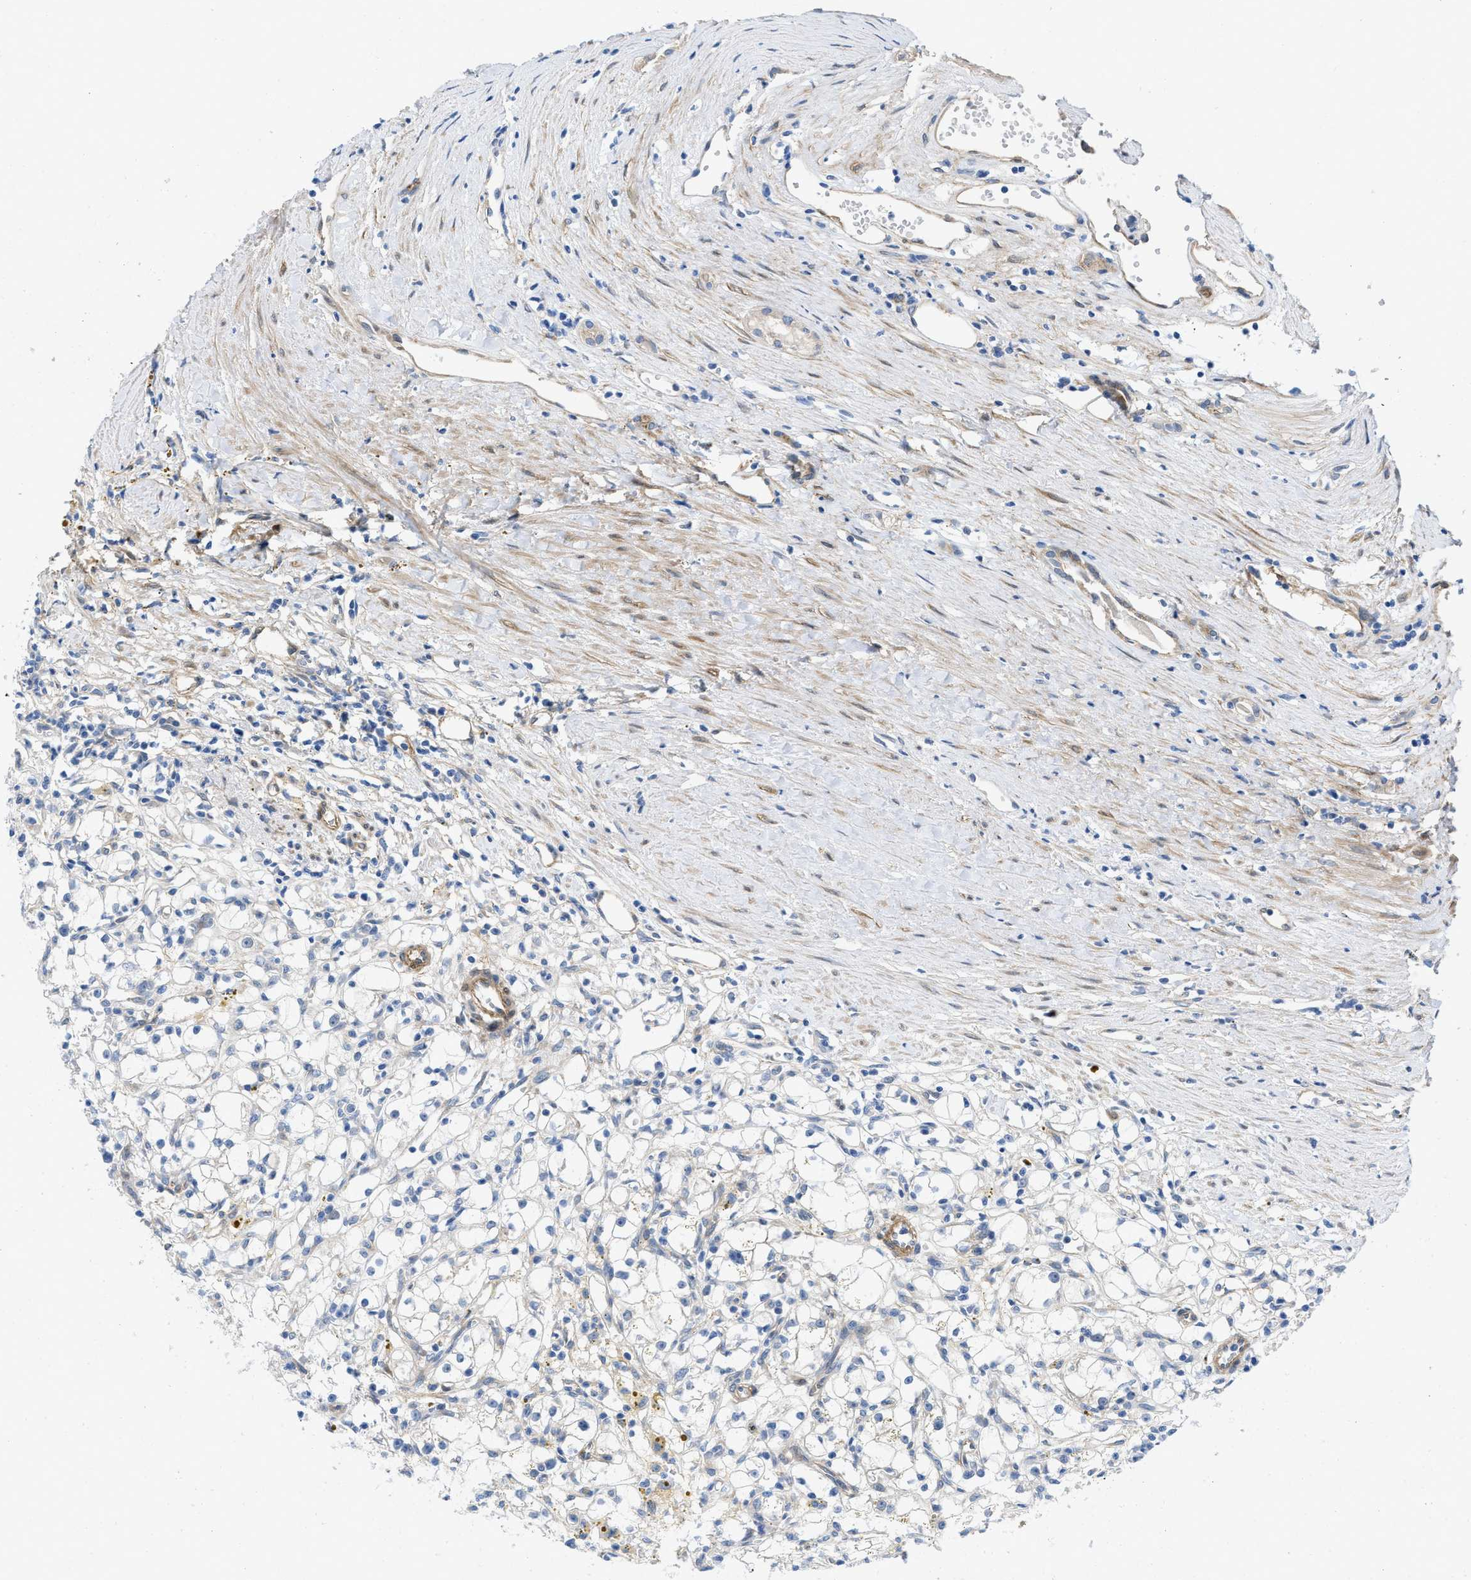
{"staining": {"intensity": "negative", "quantity": "none", "location": "none"}, "tissue": "renal cancer", "cell_type": "Tumor cells", "image_type": "cancer", "snomed": [{"axis": "morphology", "description": "Adenocarcinoma, NOS"}, {"axis": "topography", "description": "Kidney"}], "caption": "Tumor cells are negative for brown protein staining in renal cancer (adenocarcinoma). (Brightfield microscopy of DAB immunohistochemistry at high magnification).", "gene": "PDLIM5", "patient": {"sex": "male", "age": 56}}